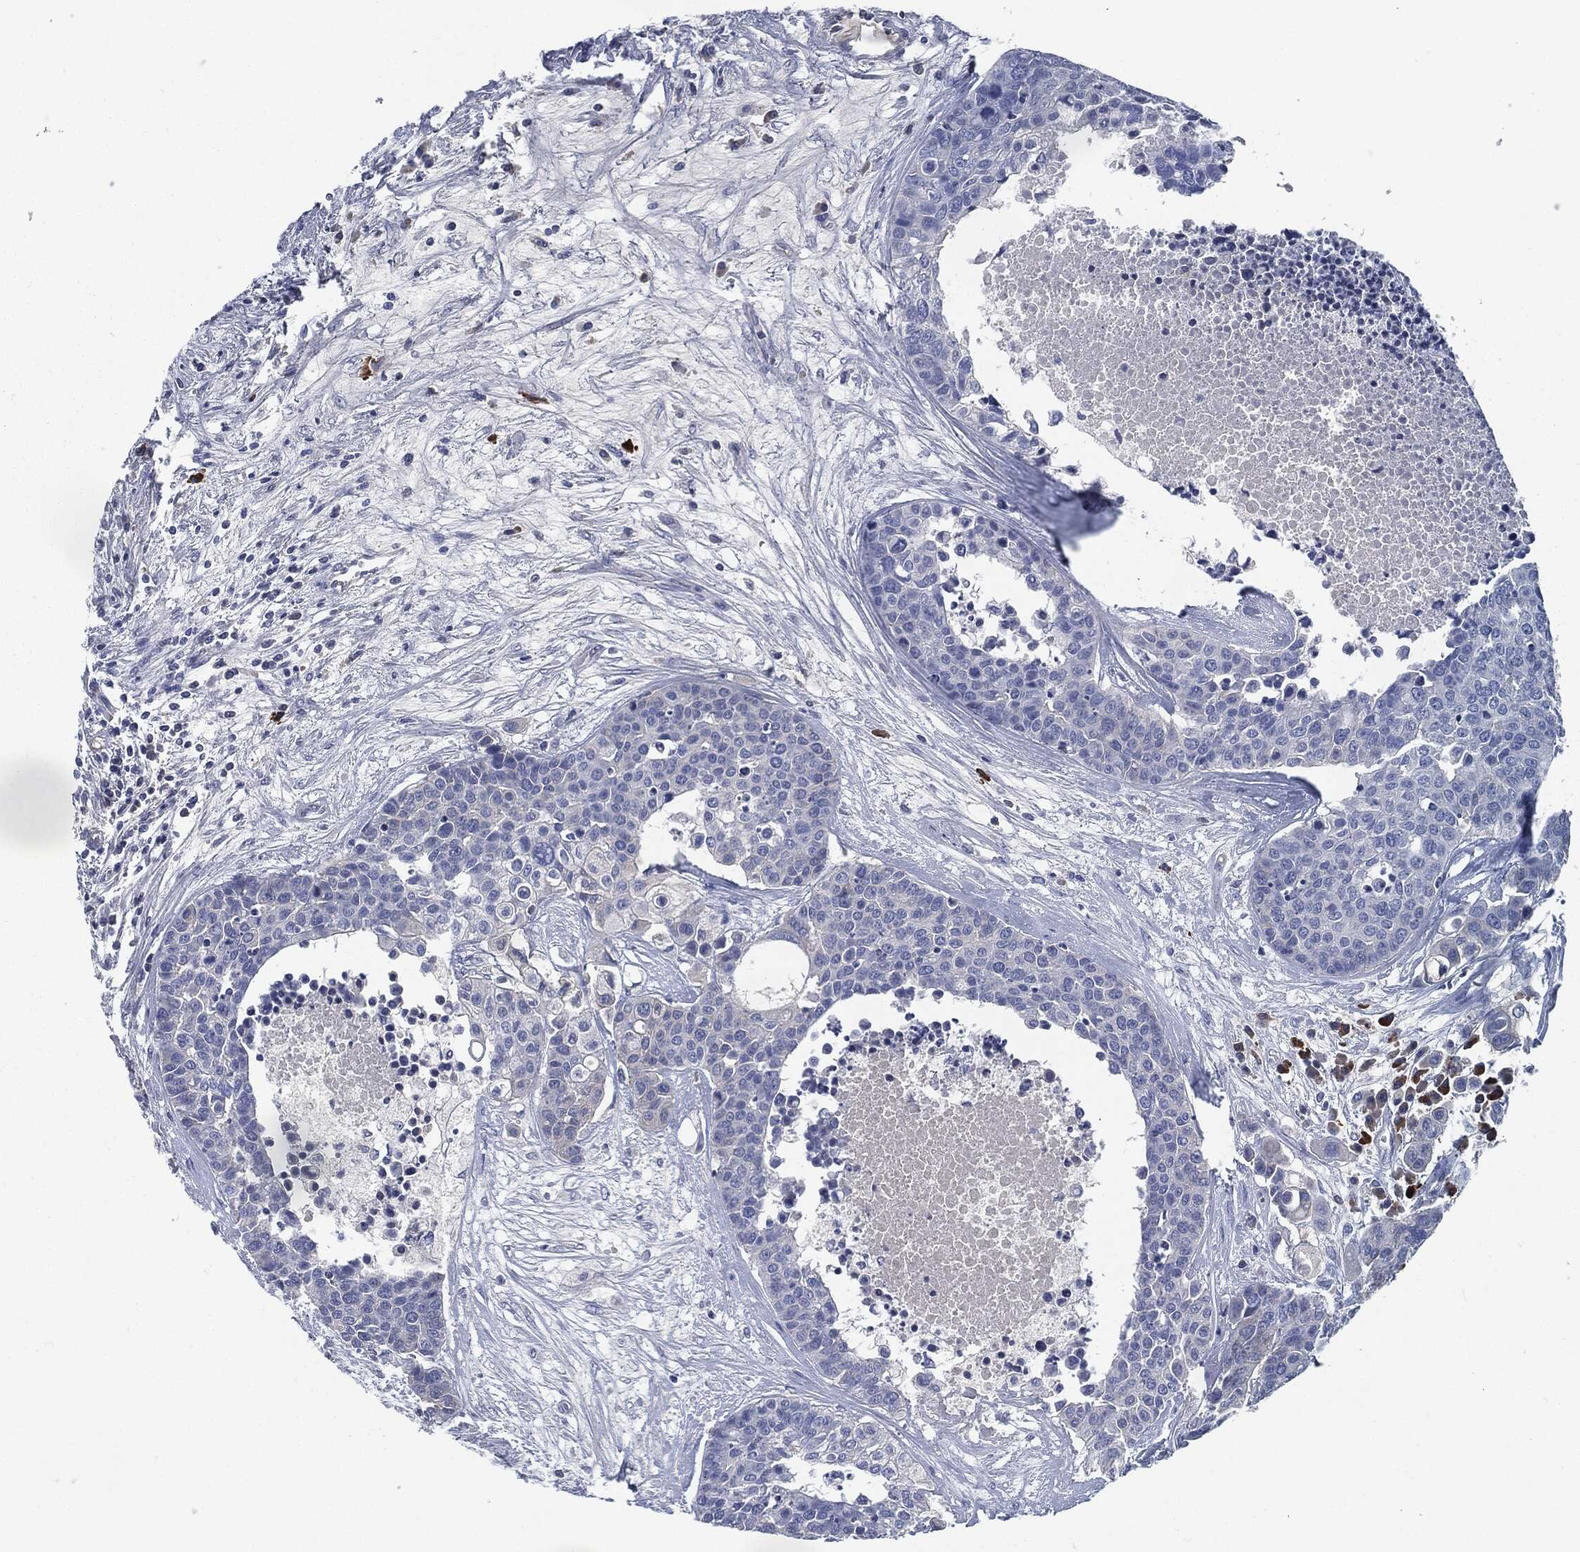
{"staining": {"intensity": "negative", "quantity": "none", "location": "none"}, "tissue": "carcinoid", "cell_type": "Tumor cells", "image_type": "cancer", "snomed": [{"axis": "morphology", "description": "Carcinoid, malignant, NOS"}, {"axis": "topography", "description": "Colon"}], "caption": "High magnification brightfield microscopy of carcinoid (malignant) stained with DAB (brown) and counterstained with hematoxylin (blue): tumor cells show no significant staining.", "gene": "CD27", "patient": {"sex": "male", "age": 81}}